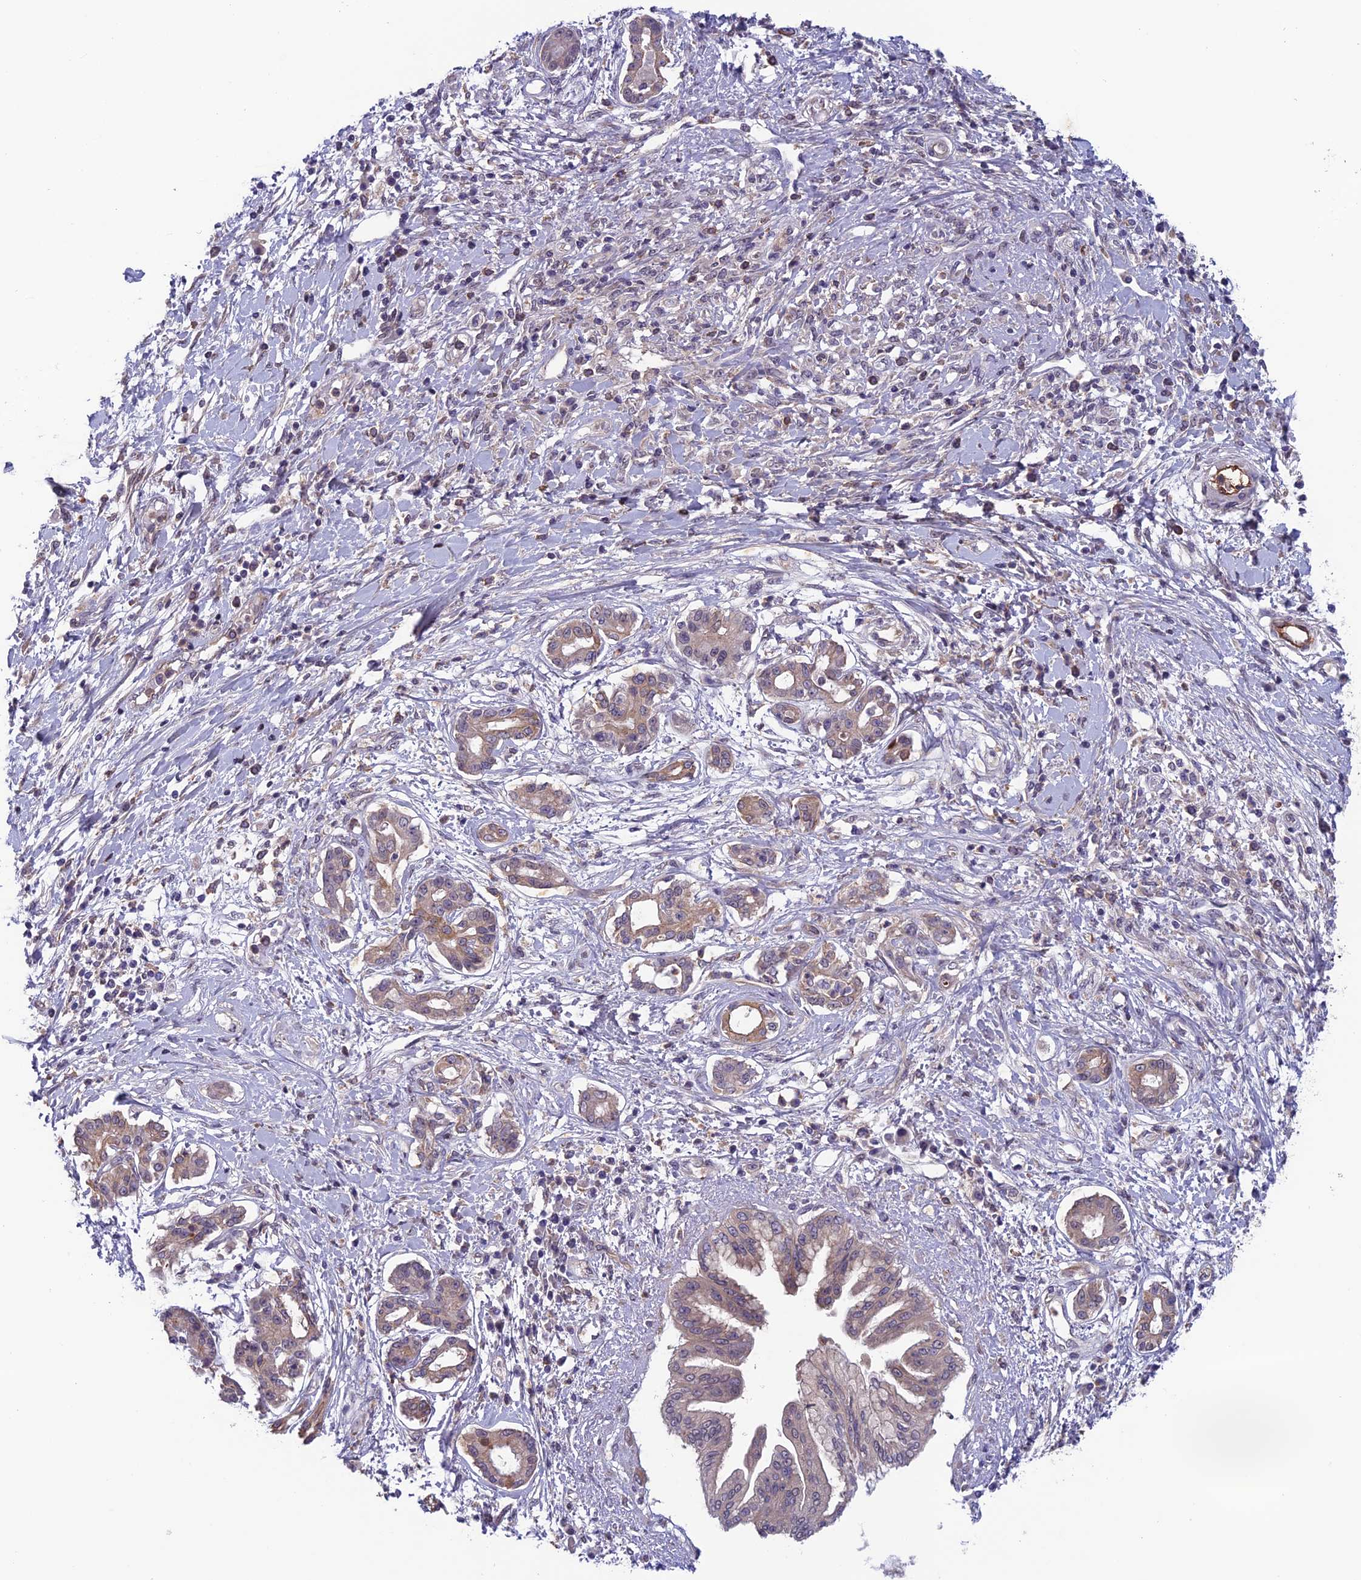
{"staining": {"intensity": "weak", "quantity": ">75%", "location": "cytoplasmic/membranous"}, "tissue": "pancreatic cancer", "cell_type": "Tumor cells", "image_type": "cancer", "snomed": [{"axis": "morphology", "description": "Adenocarcinoma, NOS"}, {"axis": "topography", "description": "Pancreas"}], "caption": "Pancreatic adenocarcinoma stained for a protein reveals weak cytoplasmic/membranous positivity in tumor cells. (Stains: DAB in brown, nuclei in blue, Microscopy: brightfield microscopy at high magnification).", "gene": "MAST2", "patient": {"sex": "female", "age": 56}}